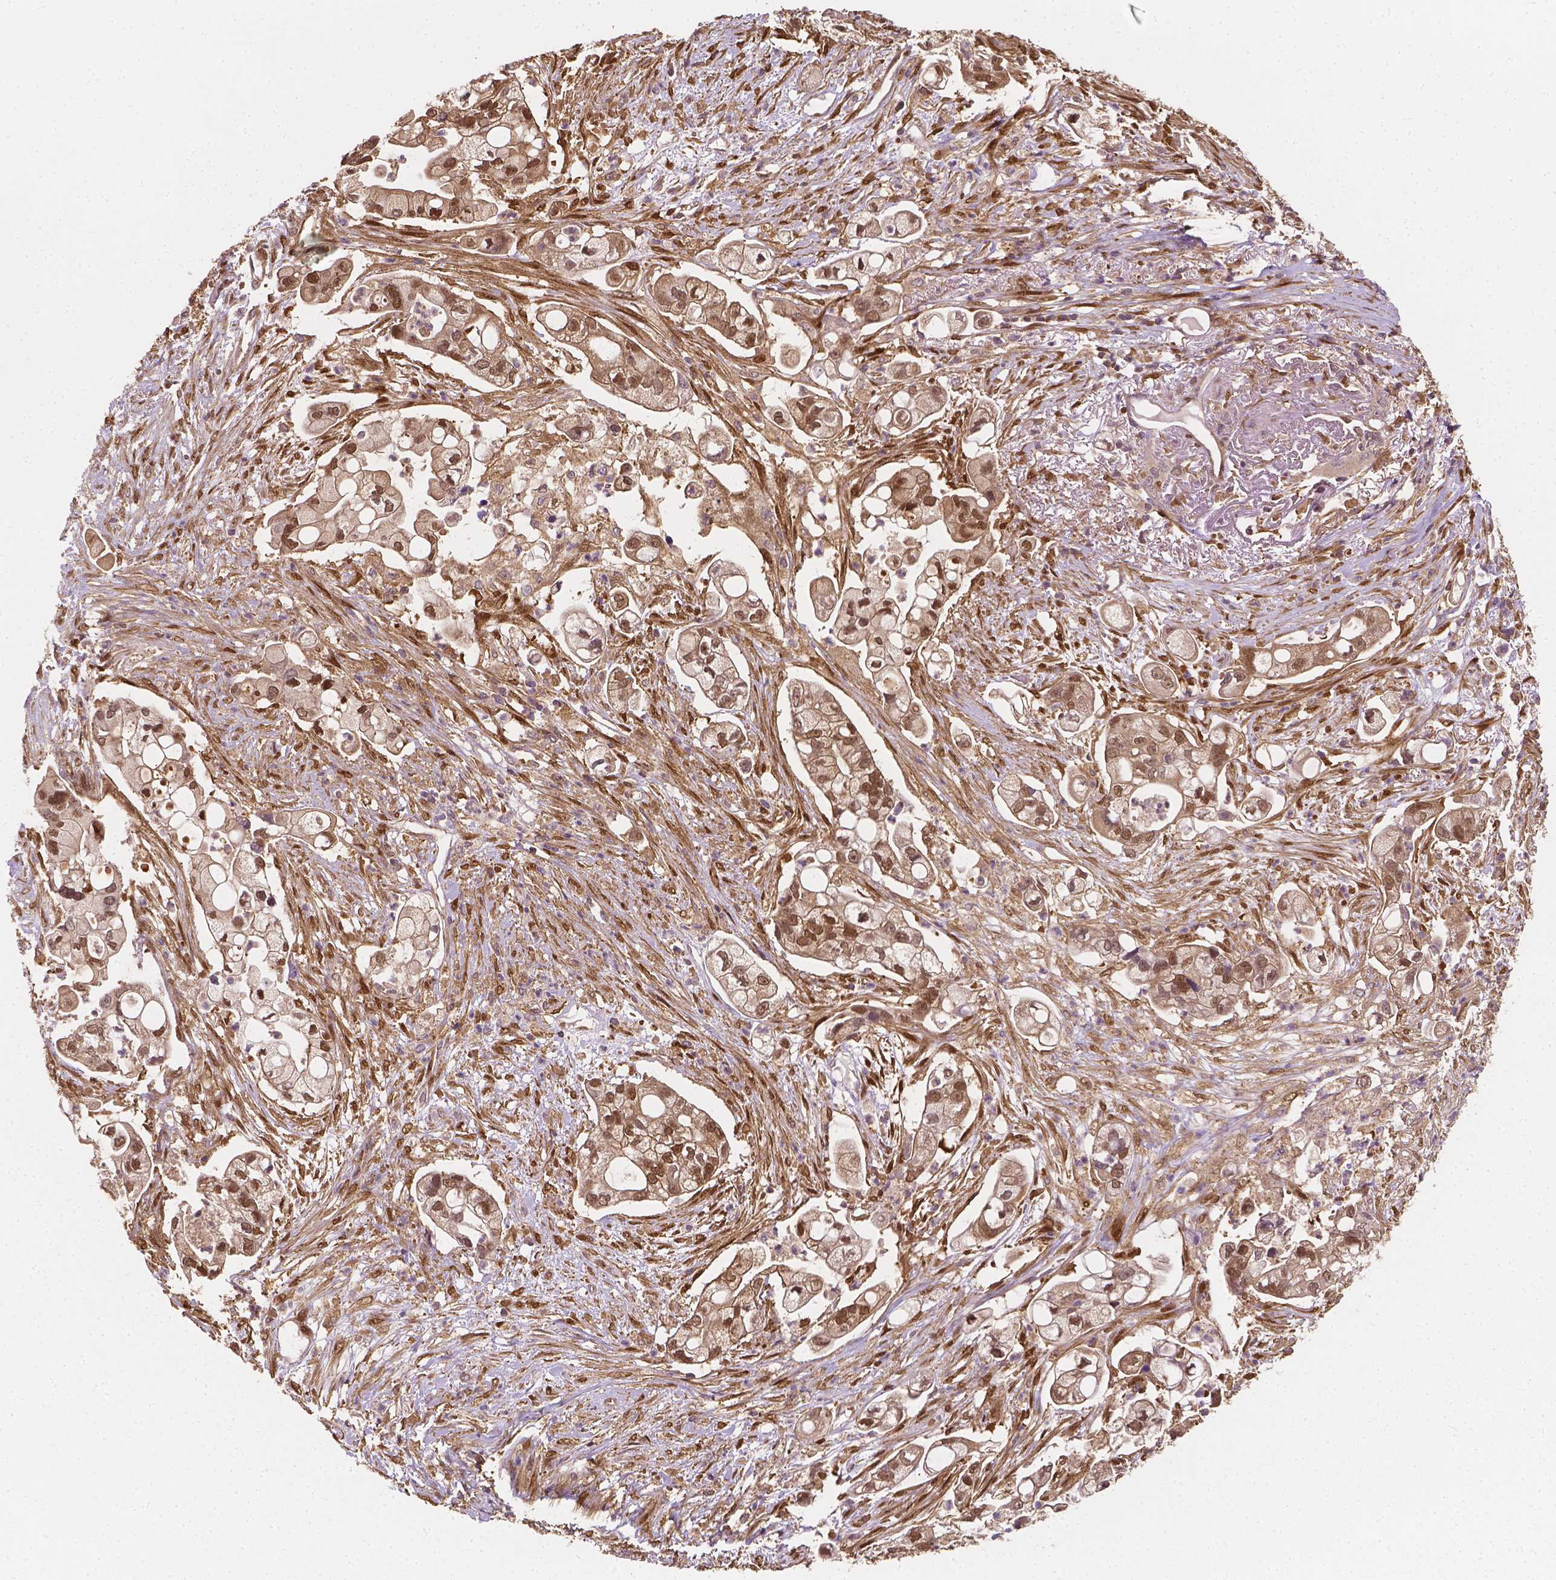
{"staining": {"intensity": "moderate", "quantity": ">75%", "location": "nuclear"}, "tissue": "pancreatic cancer", "cell_type": "Tumor cells", "image_type": "cancer", "snomed": [{"axis": "morphology", "description": "Adenocarcinoma, NOS"}, {"axis": "topography", "description": "Pancreas"}], "caption": "This image demonstrates adenocarcinoma (pancreatic) stained with immunohistochemistry (IHC) to label a protein in brown. The nuclear of tumor cells show moderate positivity for the protein. Nuclei are counter-stained blue.", "gene": "YAP1", "patient": {"sex": "female", "age": 69}}